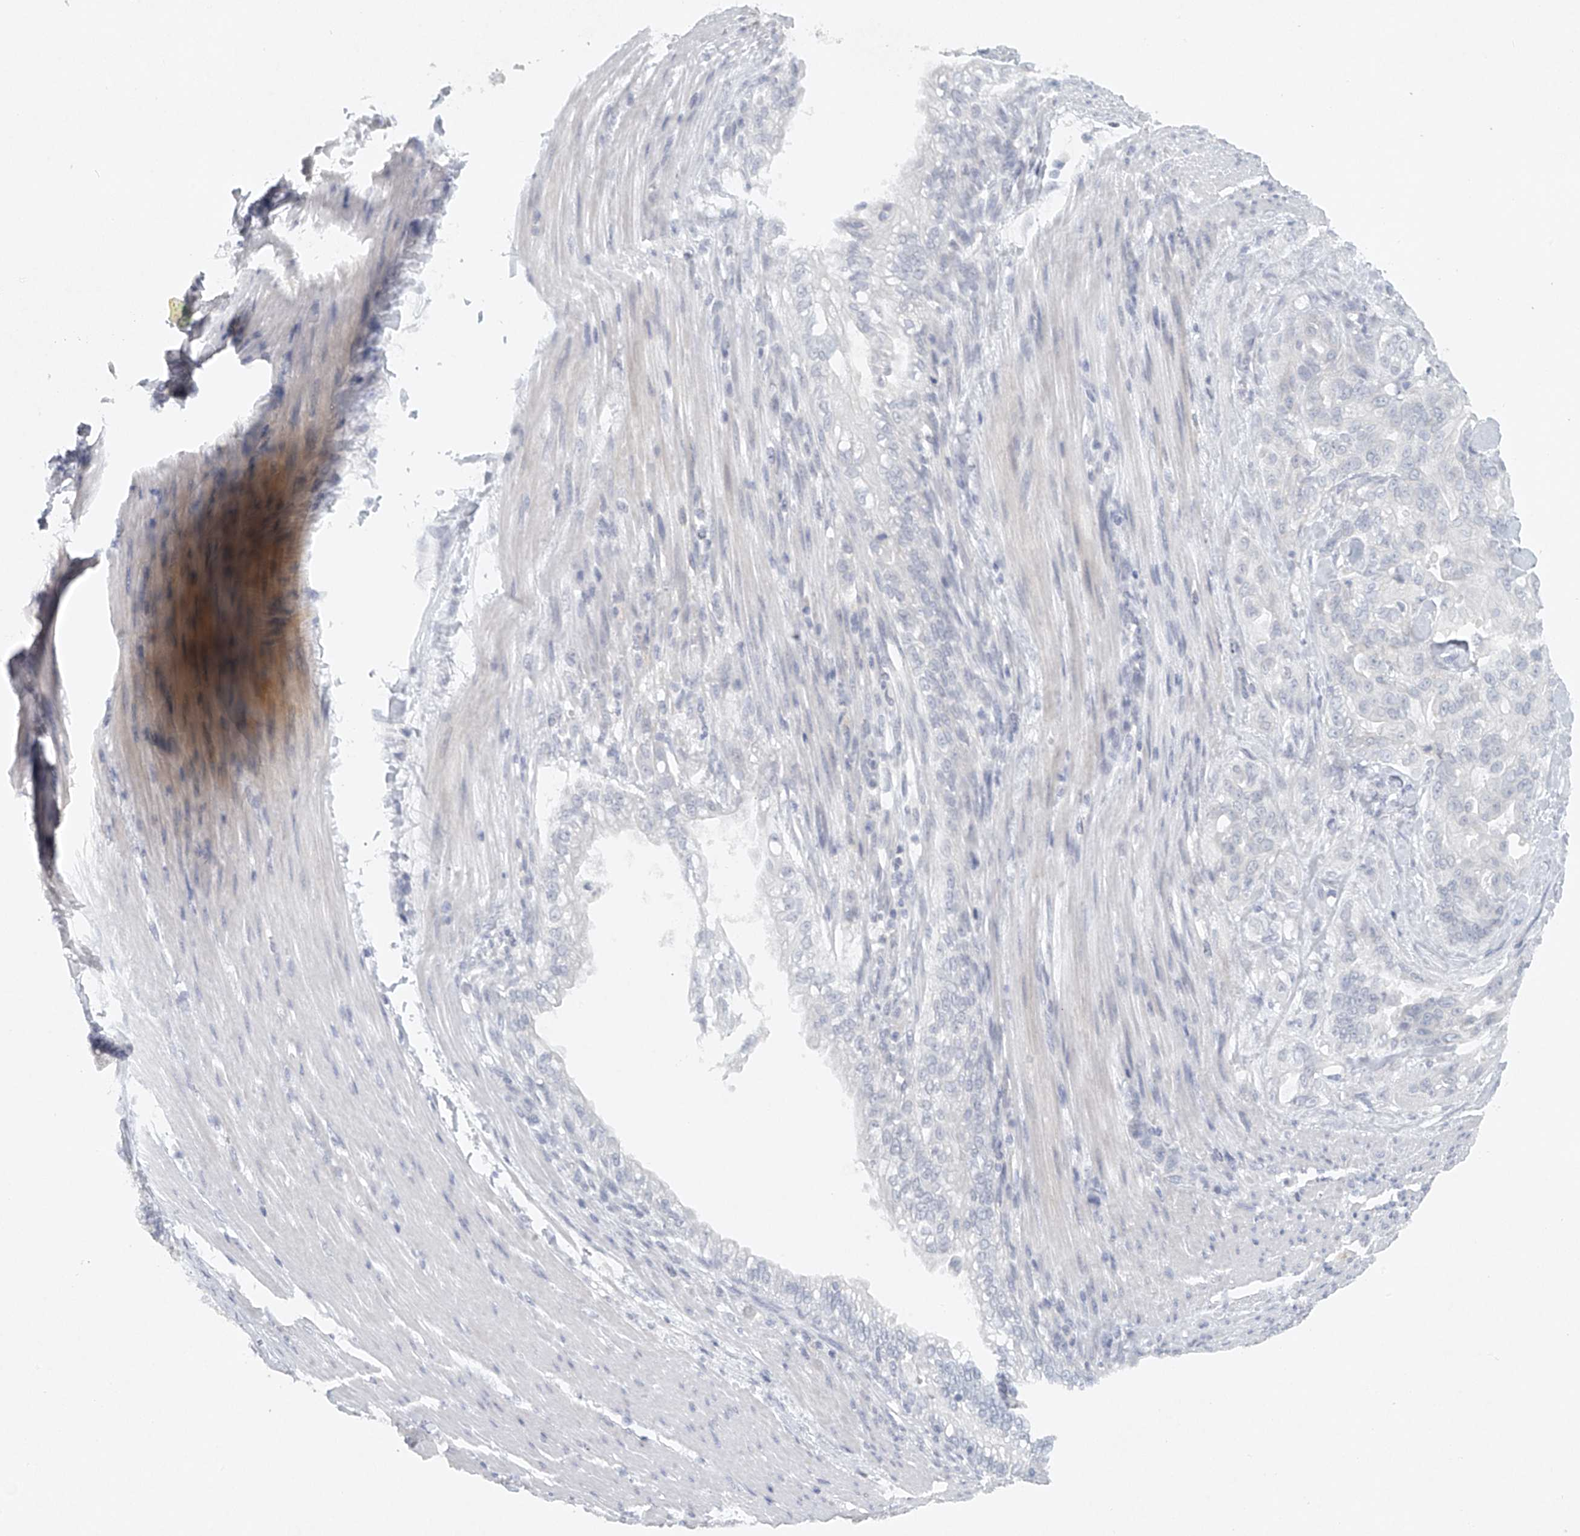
{"staining": {"intensity": "negative", "quantity": "none", "location": "none"}, "tissue": "pancreatic cancer", "cell_type": "Tumor cells", "image_type": "cancer", "snomed": [{"axis": "morphology", "description": "Normal tissue, NOS"}, {"axis": "topography", "description": "Pancreas"}], "caption": "This is a image of immunohistochemistry (IHC) staining of pancreatic cancer, which shows no expression in tumor cells. (Stains: DAB immunohistochemistry with hematoxylin counter stain, Microscopy: brightfield microscopy at high magnification).", "gene": "FAT2", "patient": {"sex": "male", "age": 42}}